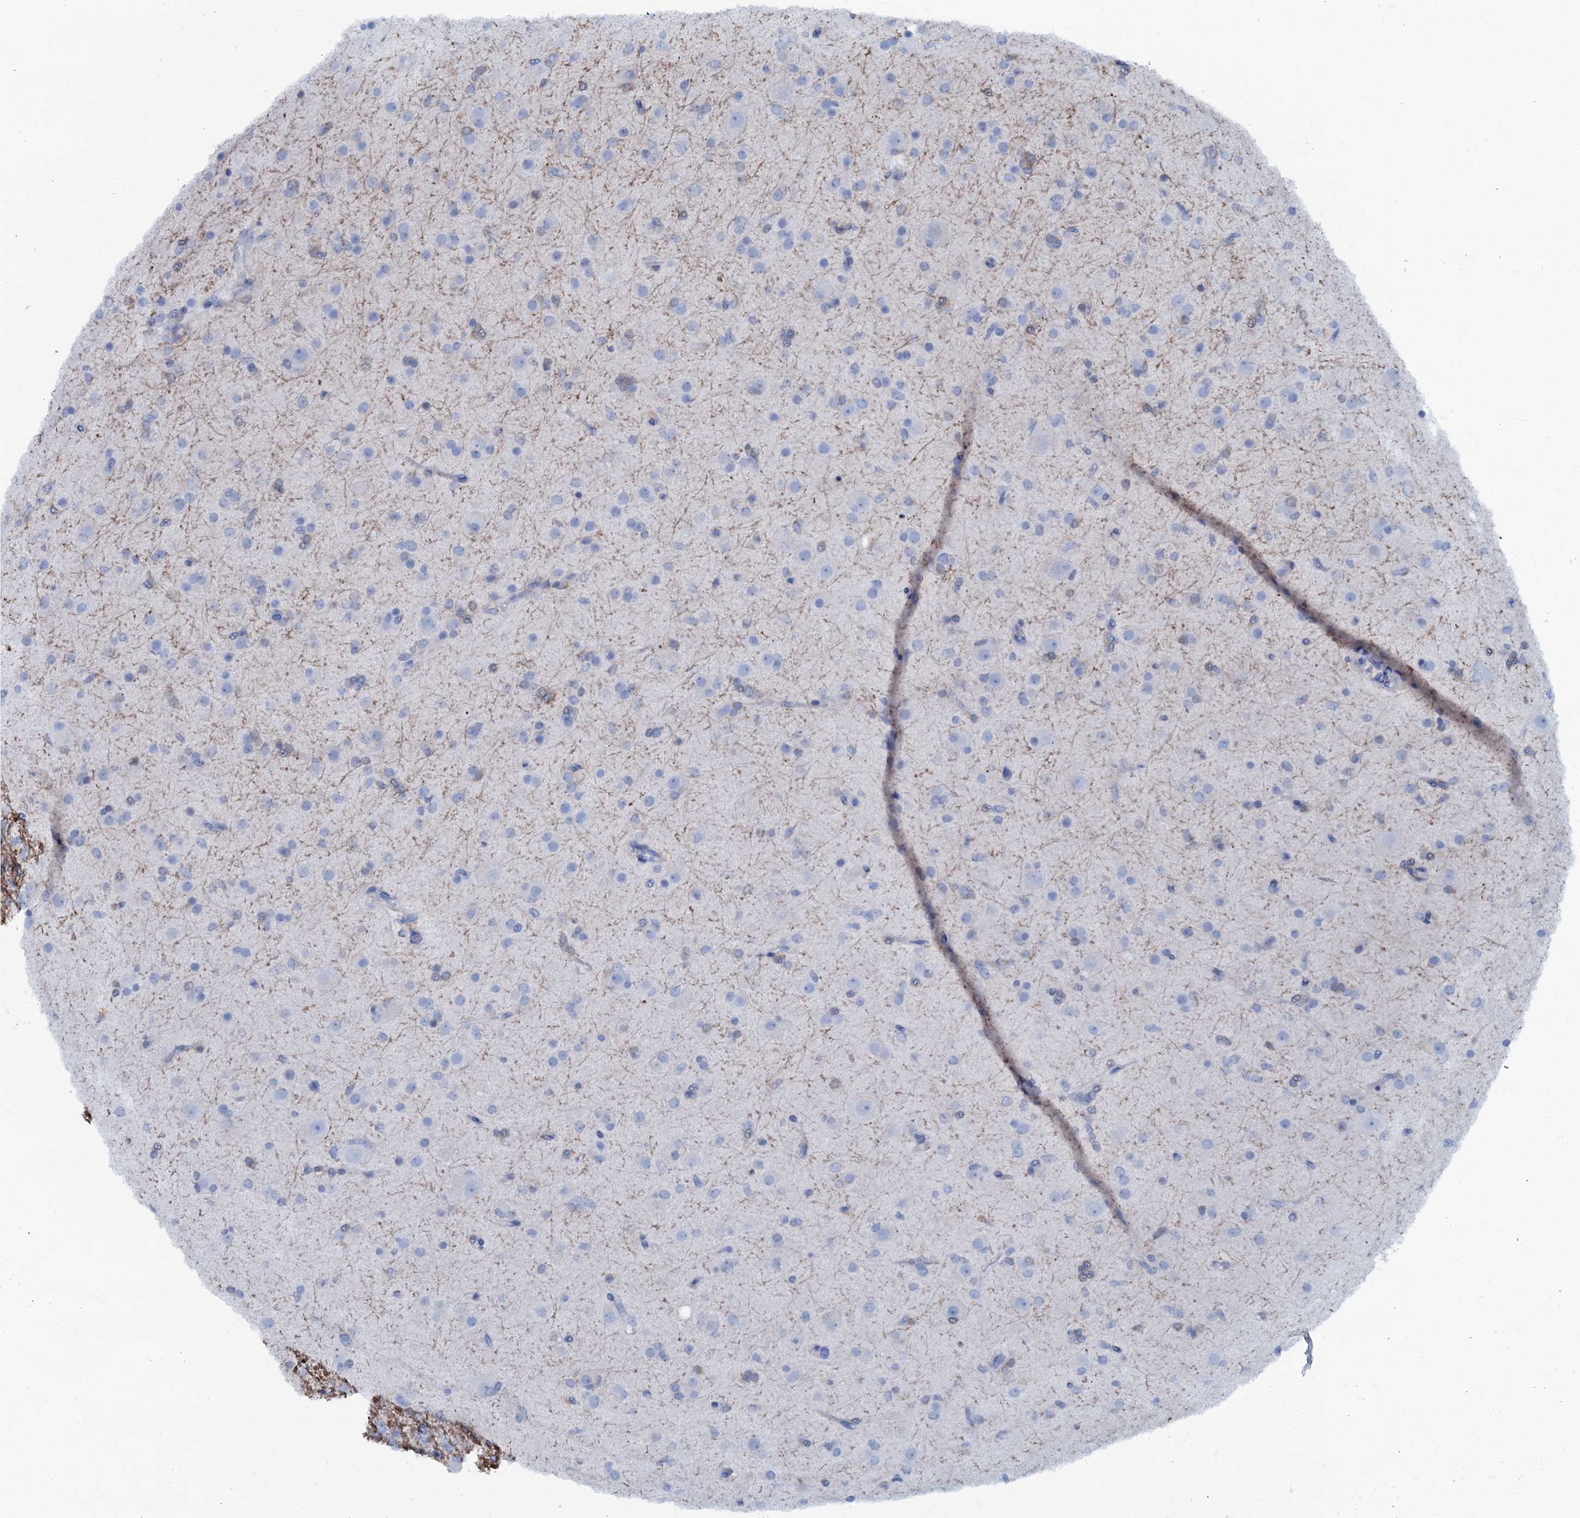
{"staining": {"intensity": "negative", "quantity": "none", "location": "none"}, "tissue": "glioma", "cell_type": "Tumor cells", "image_type": "cancer", "snomed": [{"axis": "morphology", "description": "Glioma, malignant, Low grade"}, {"axis": "topography", "description": "Brain"}], "caption": "Malignant low-grade glioma was stained to show a protein in brown. There is no significant positivity in tumor cells.", "gene": "SLC4A7", "patient": {"sex": "male", "age": 65}}